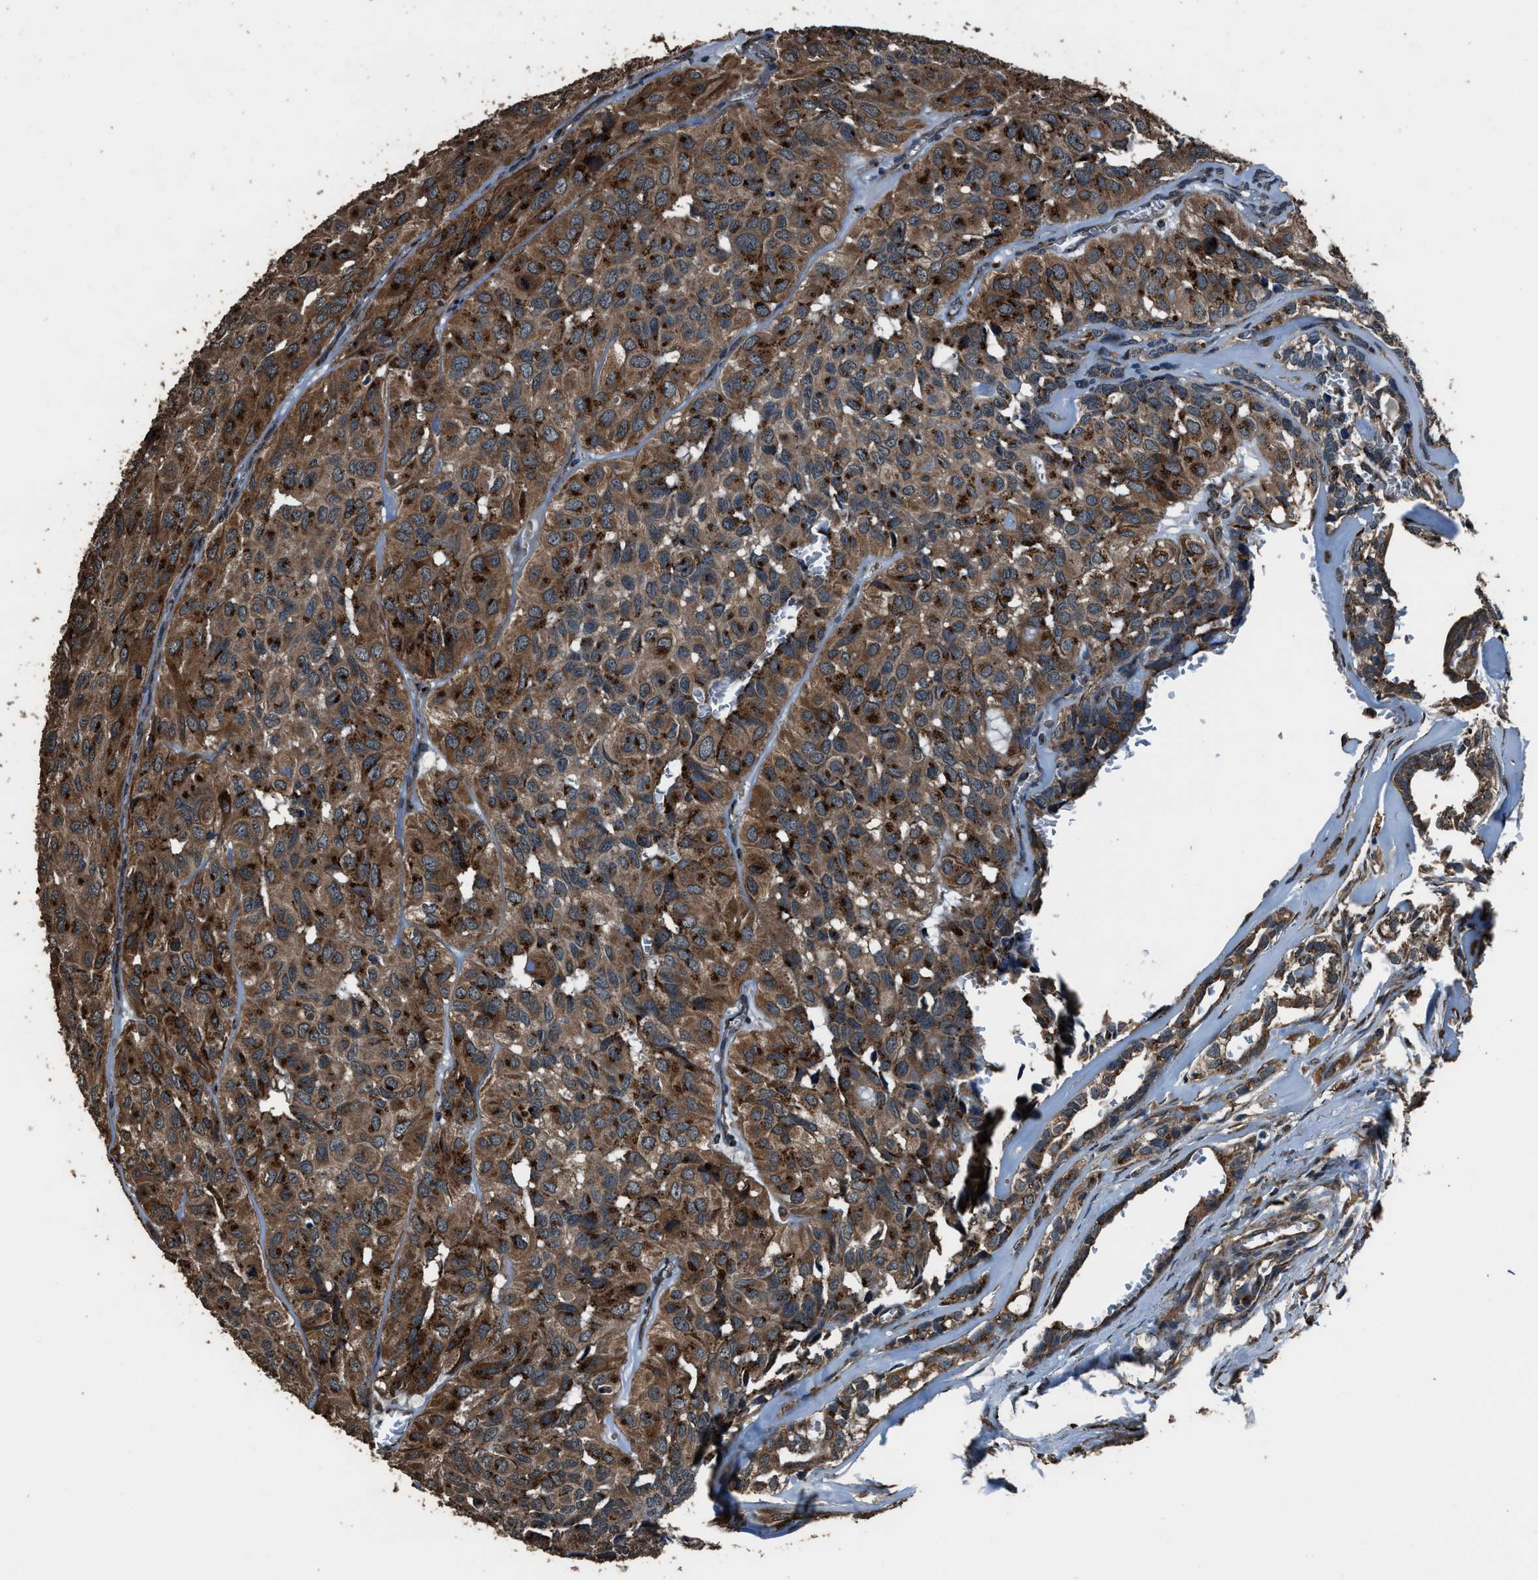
{"staining": {"intensity": "strong", "quantity": ">75%", "location": "cytoplasmic/membranous"}, "tissue": "head and neck cancer", "cell_type": "Tumor cells", "image_type": "cancer", "snomed": [{"axis": "morphology", "description": "Adenocarcinoma, NOS"}, {"axis": "topography", "description": "Salivary gland, NOS"}, {"axis": "topography", "description": "Head-Neck"}], "caption": "Adenocarcinoma (head and neck) stained with a brown dye exhibits strong cytoplasmic/membranous positive expression in approximately >75% of tumor cells.", "gene": "SLC38A10", "patient": {"sex": "female", "age": 76}}